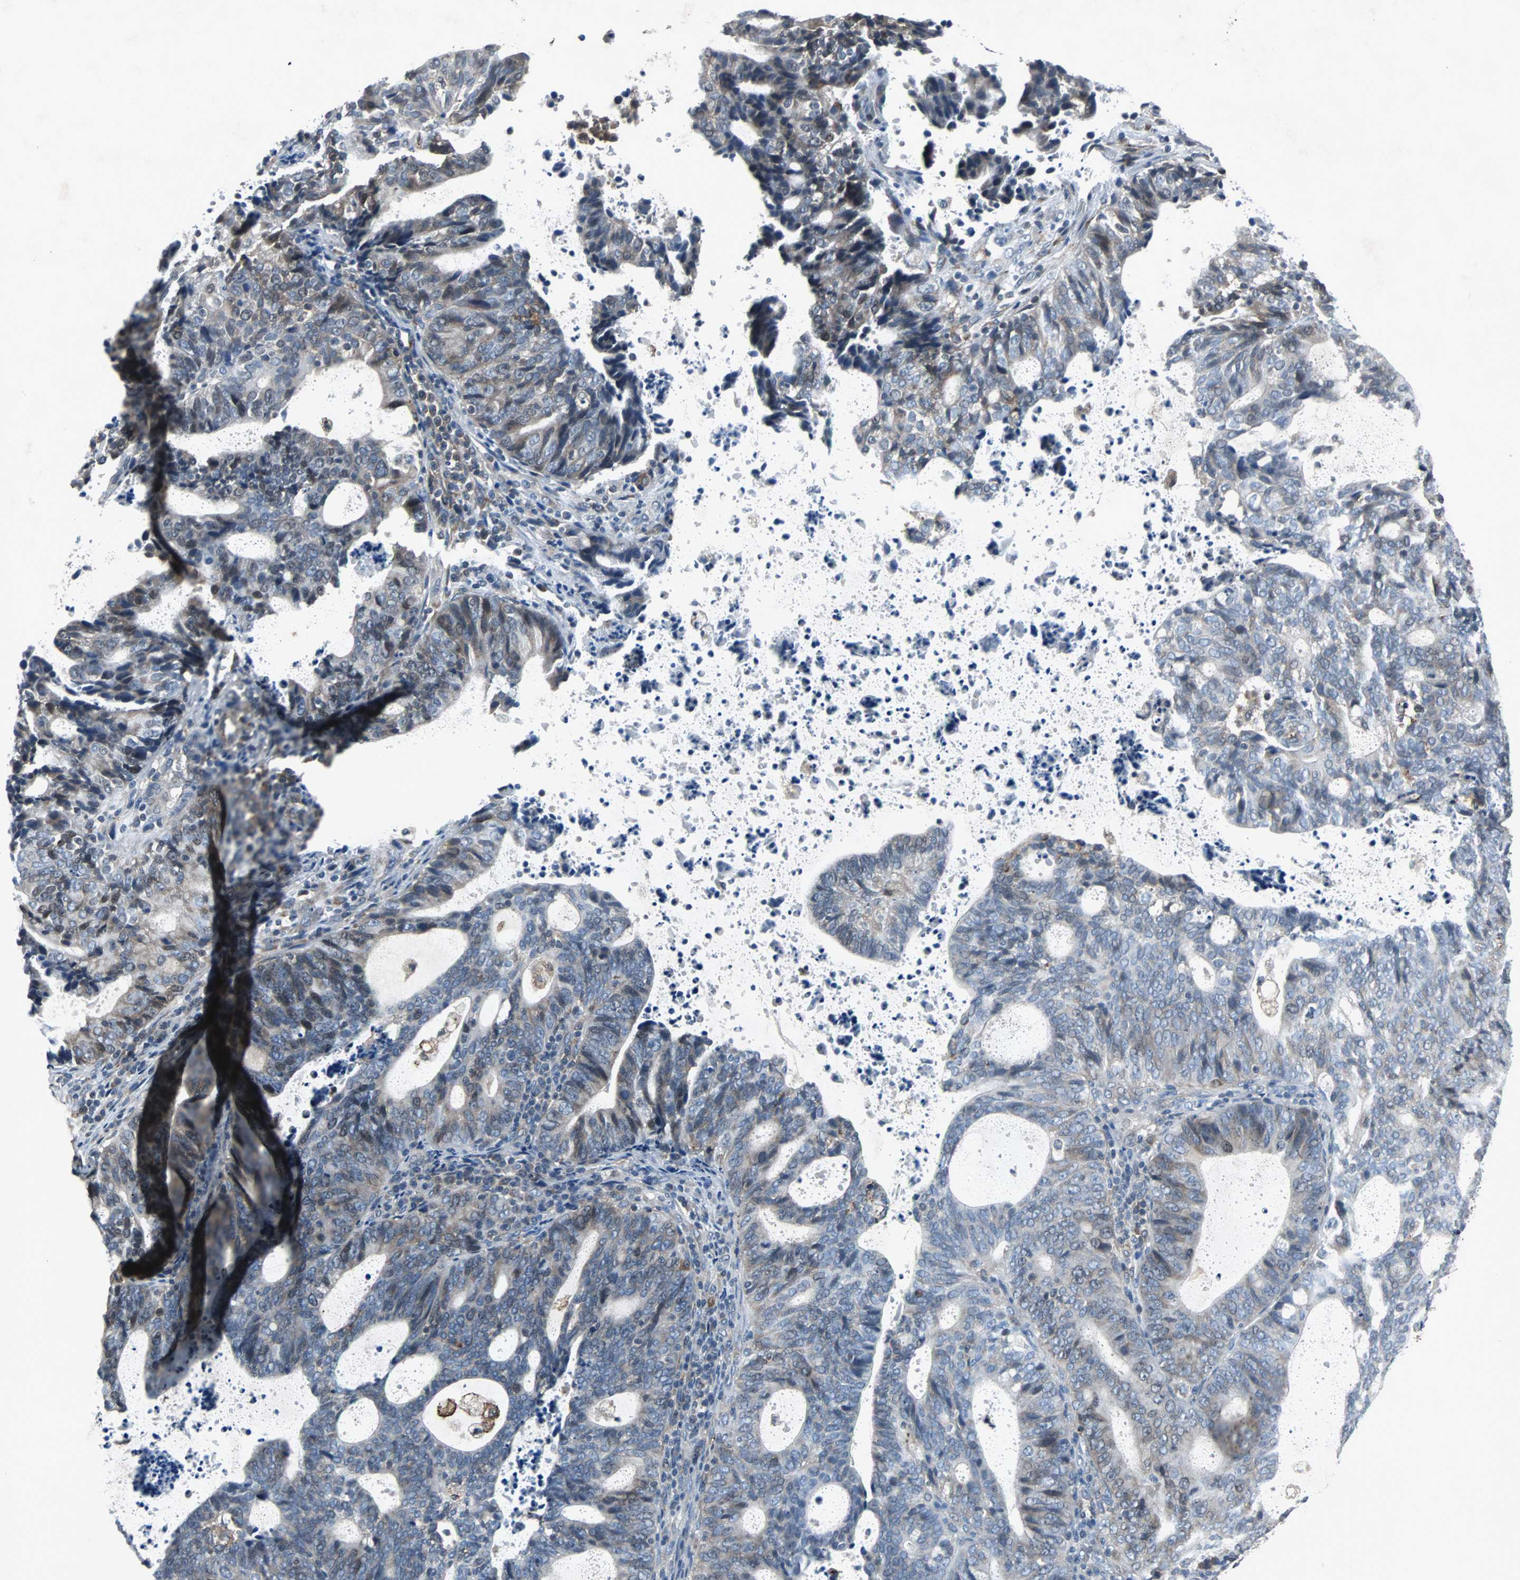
{"staining": {"intensity": "weak", "quantity": "<25%", "location": "cytoplasmic/membranous"}, "tissue": "endometrial cancer", "cell_type": "Tumor cells", "image_type": "cancer", "snomed": [{"axis": "morphology", "description": "Adenocarcinoma, NOS"}, {"axis": "topography", "description": "Uterus"}], "caption": "Human endometrial adenocarcinoma stained for a protein using immunohistochemistry (IHC) displays no staining in tumor cells.", "gene": "SOS1", "patient": {"sex": "female", "age": 83}}